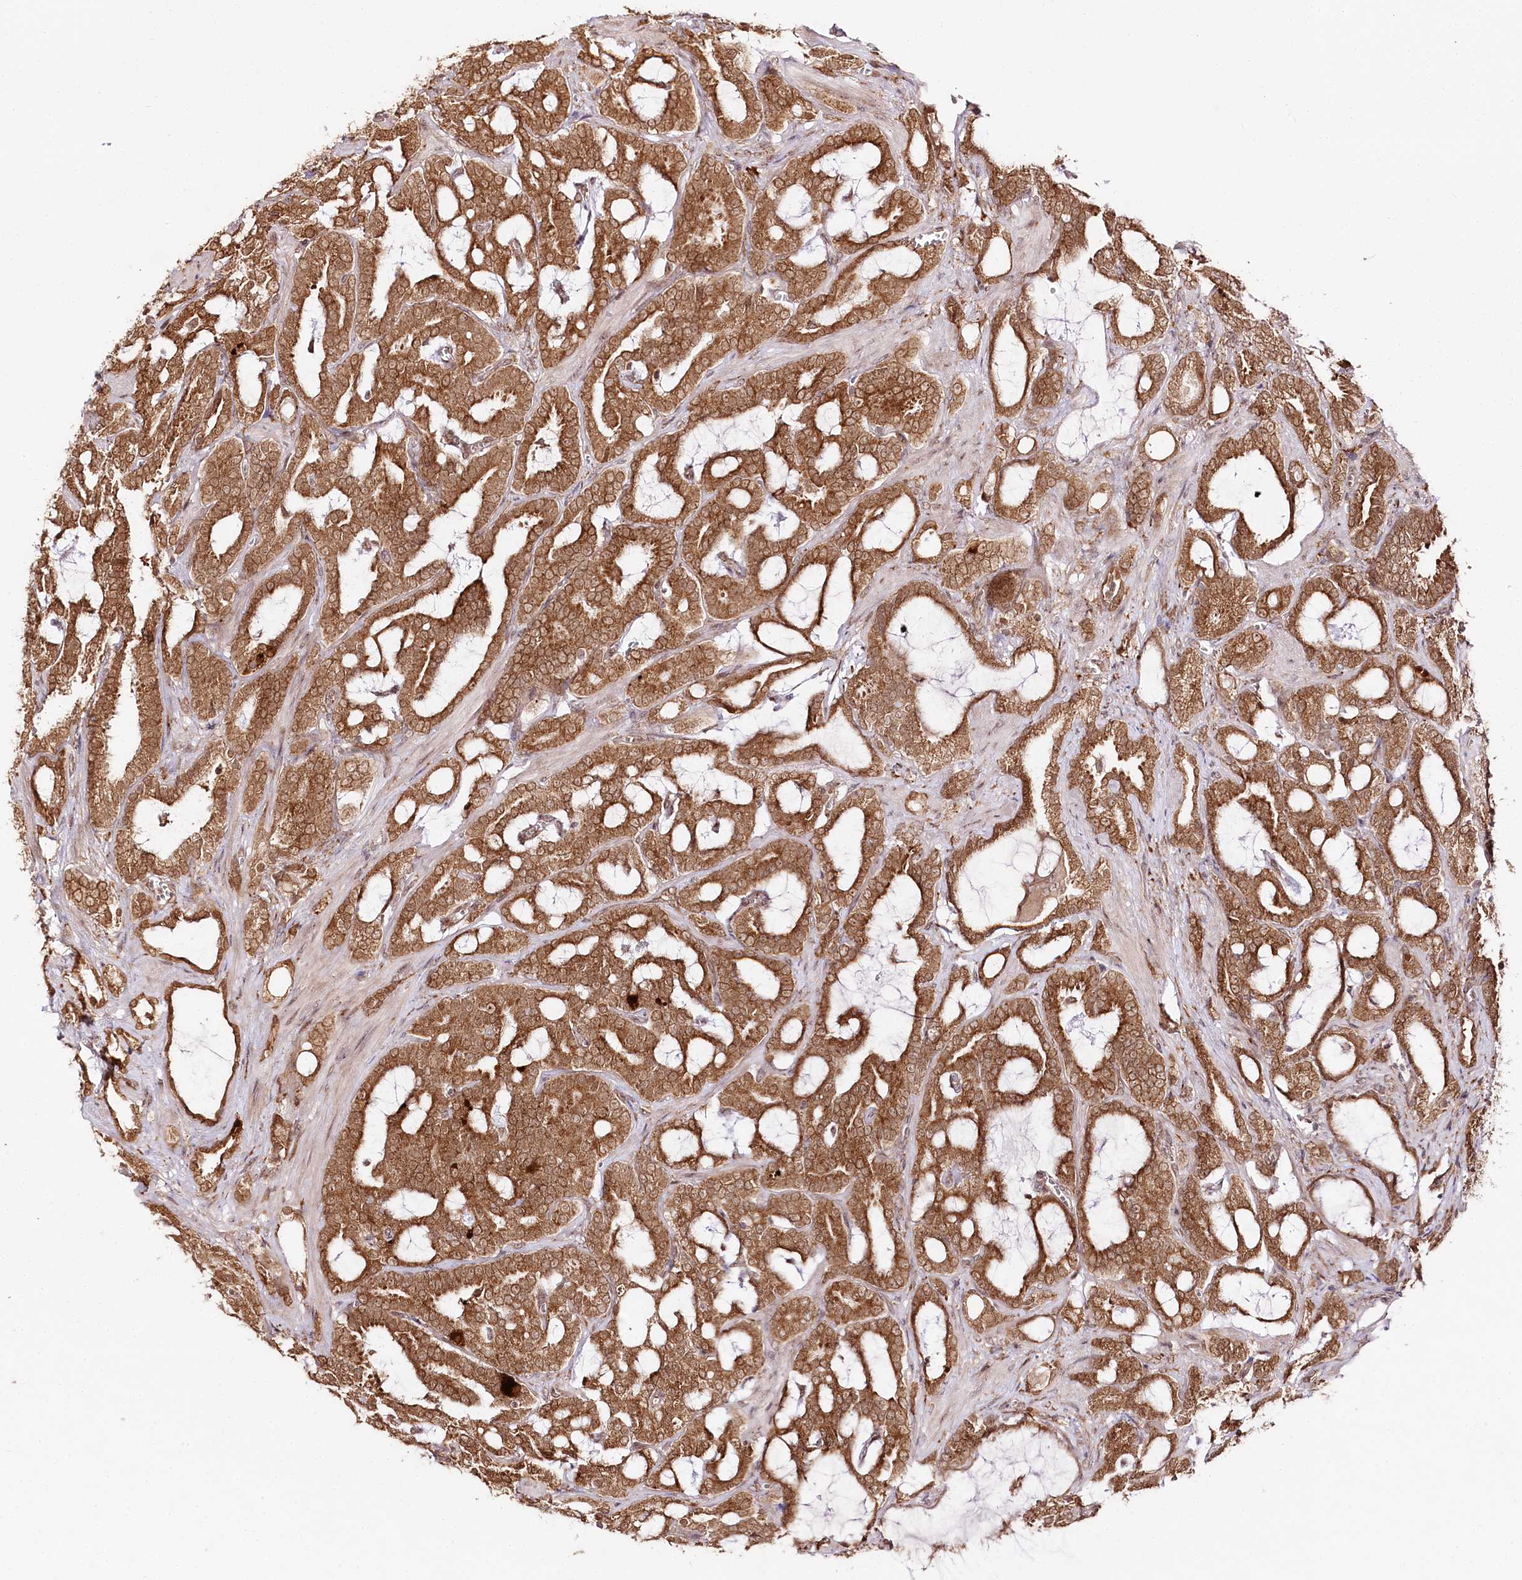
{"staining": {"intensity": "strong", "quantity": ">75%", "location": "cytoplasmic/membranous"}, "tissue": "prostate cancer", "cell_type": "Tumor cells", "image_type": "cancer", "snomed": [{"axis": "morphology", "description": "Adenocarcinoma, High grade"}, {"axis": "topography", "description": "Prostate and seminal vesicle, NOS"}], "caption": "Tumor cells display strong cytoplasmic/membranous expression in about >75% of cells in prostate high-grade adenocarcinoma. The protein of interest is shown in brown color, while the nuclei are stained blue.", "gene": "ENSG00000144785", "patient": {"sex": "male", "age": 67}}